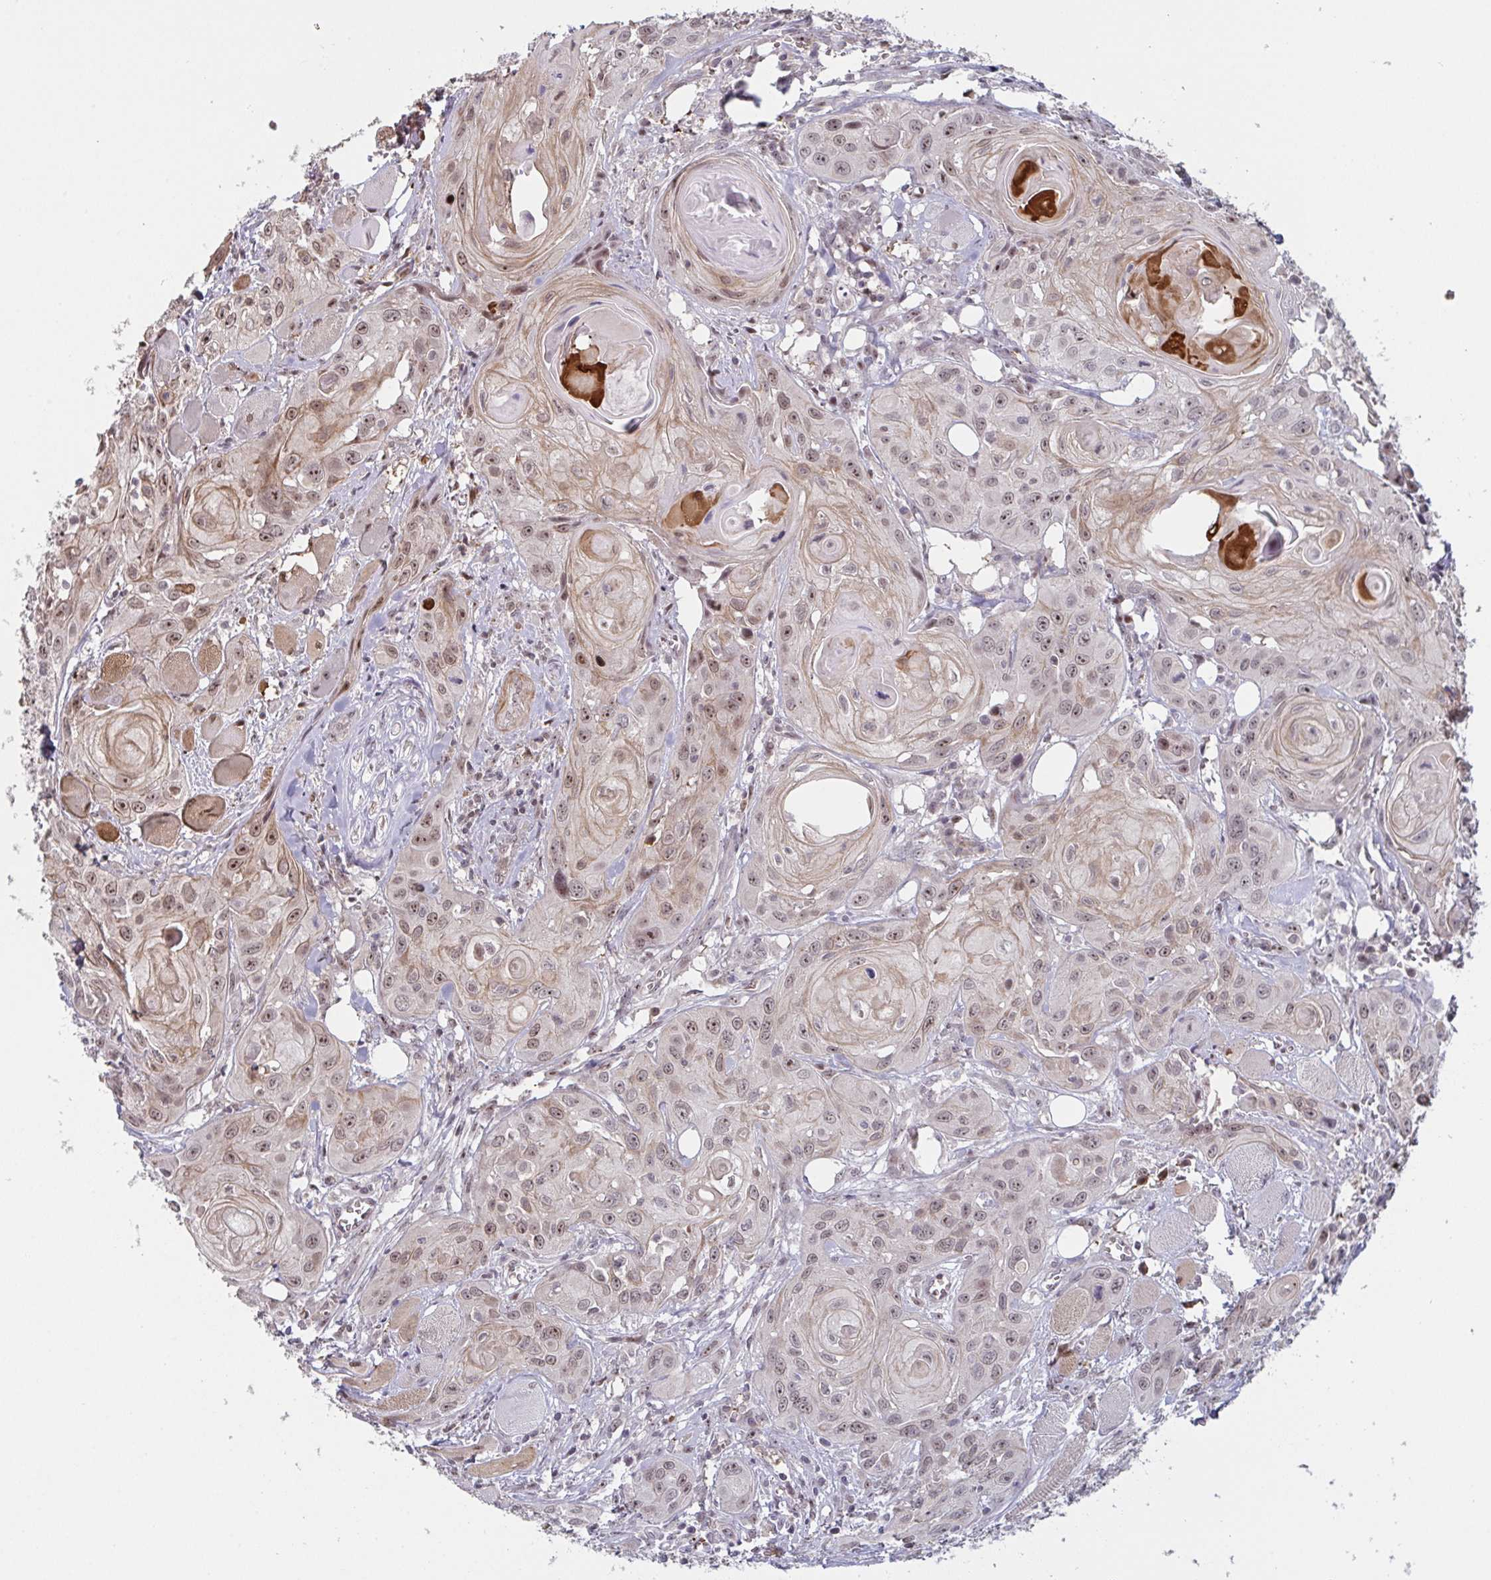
{"staining": {"intensity": "weak", "quantity": ">75%", "location": "nuclear"}, "tissue": "head and neck cancer", "cell_type": "Tumor cells", "image_type": "cancer", "snomed": [{"axis": "morphology", "description": "Squamous cell carcinoma, NOS"}, {"axis": "topography", "description": "Oral tissue"}, {"axis": "topography", "description": "Head-Neck"}], "caption": "This is a micrograph of IHC staining of squamous cell carcinoma (head and neck), which shows weak staining in the nuclear of tumor cells.", "gene": "NLRP13", "patient": {"sex": "male", "age": 58}}